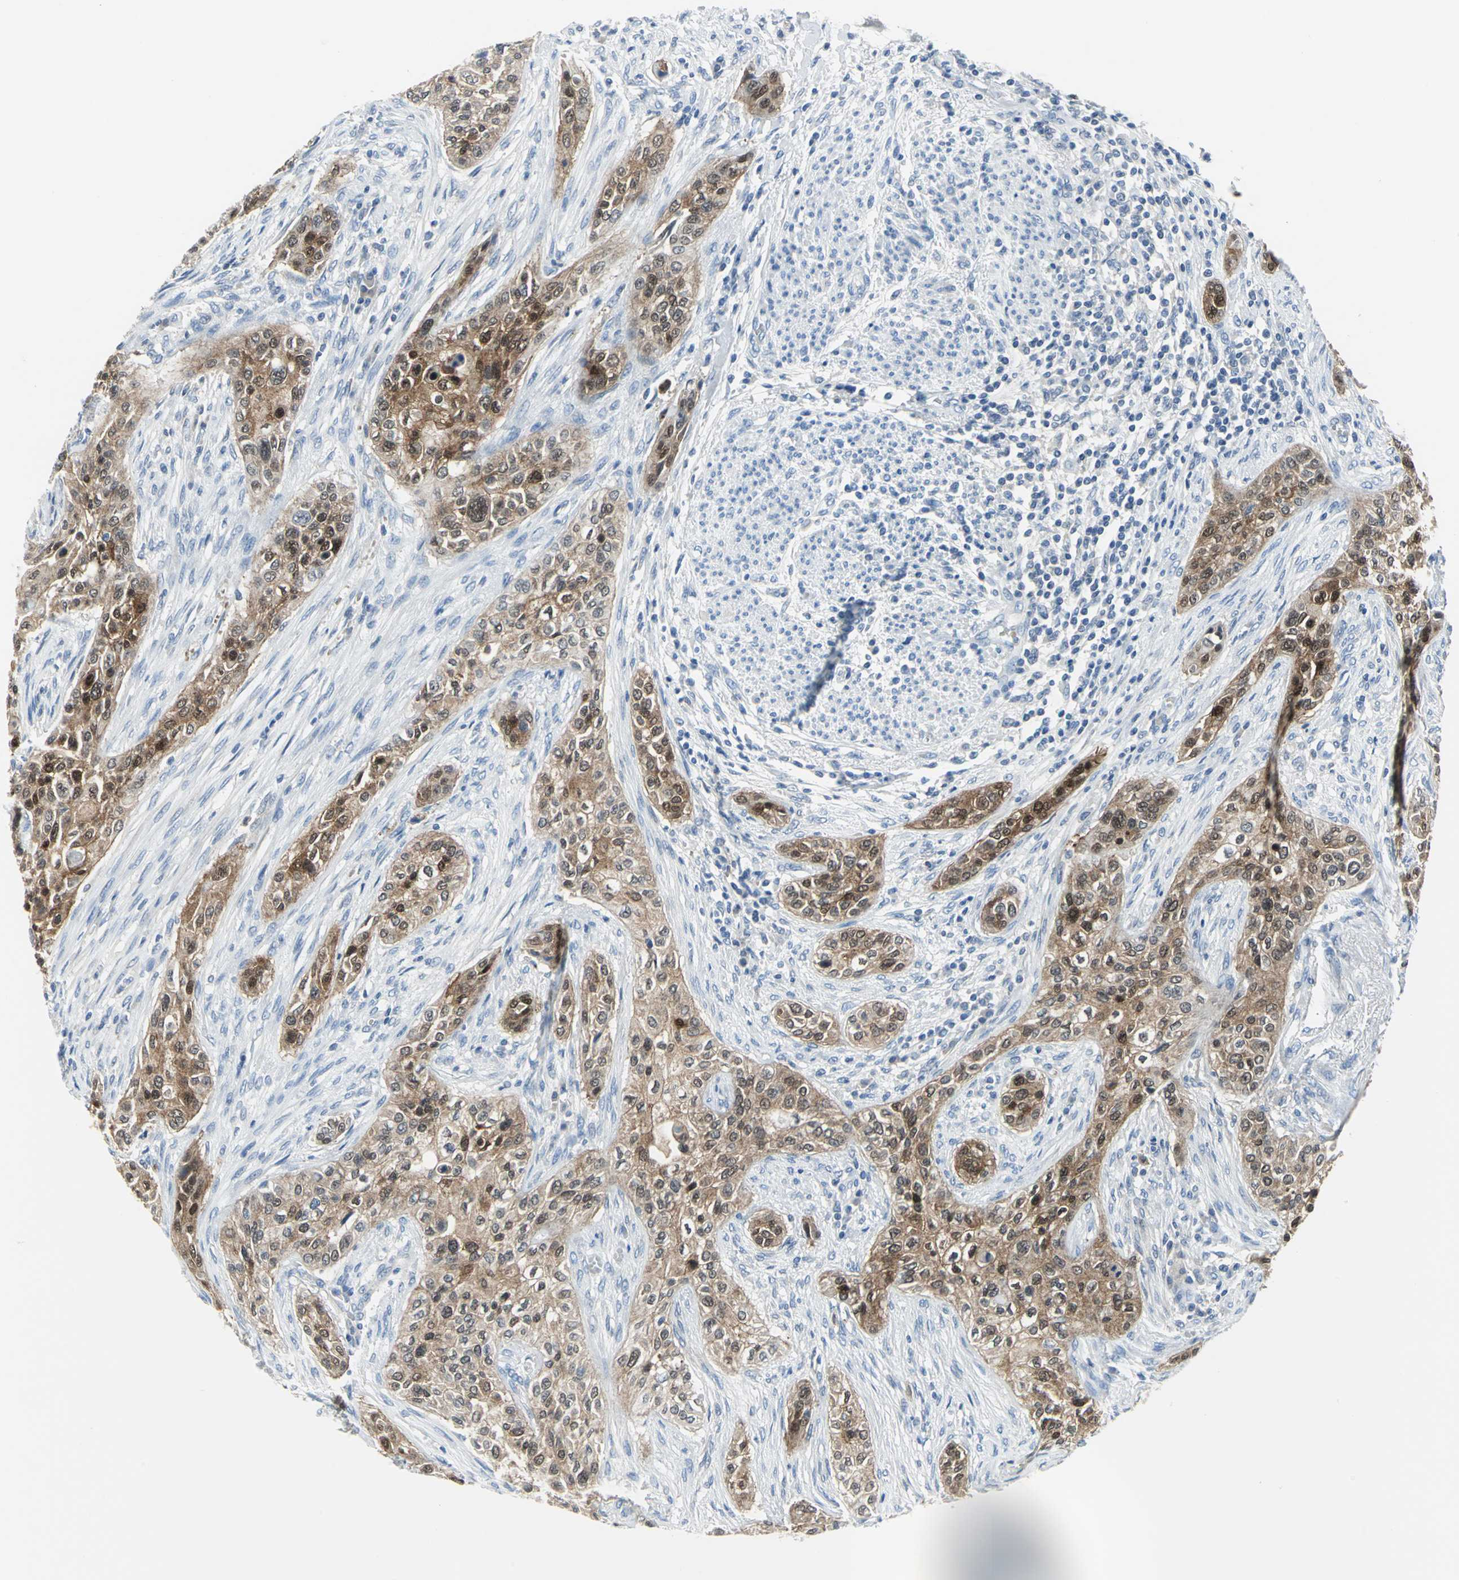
{"staining": {"intensity": "moderate", "quantity": ">75%", "location": "cytoplasmic/membranous,nuclear"}, "tissue": "urothelial cancer", "cell_type": "Tumor cells", "image_type": "cancer", "snomed": [{"axis": "morphology", "description": "Urothelial carcinoma, High grade"}, {"axis": "topography", "description": "Urinary bladder"}], "caption": "There is medium levels of moderate cytoplasmic/membranous and nuclear positivity in tumor cells of high-grade urothelial carcinoma, as demonstrated by immunohistochemical staining (brown color).", "gene": "SFN", "patient": {"sex": "male", "age": 74}}